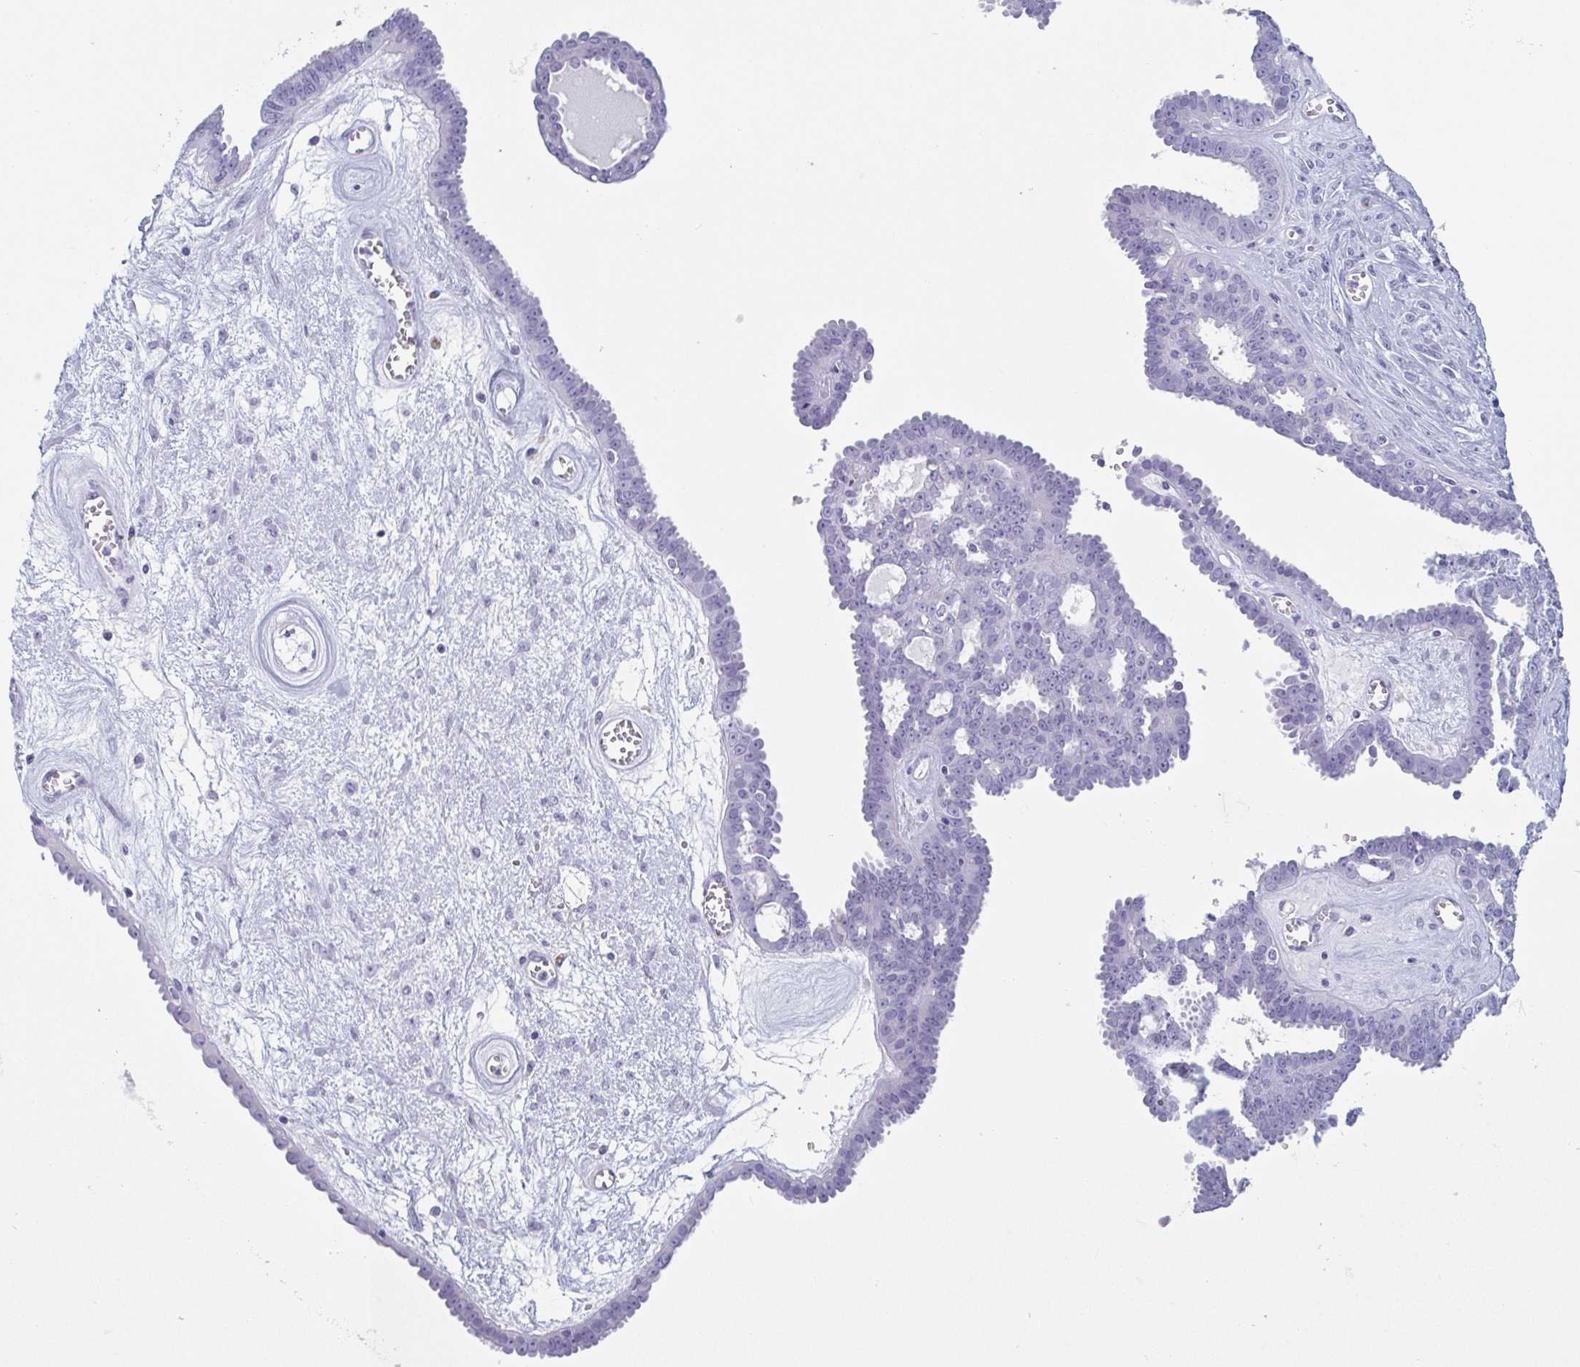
{"staining": {"intensity": "negative", "quantity": "none", "location": "none"}, "tissue": "ovarian cancer", "cell_type": "Tumor cells", "image_type": "cancer", "snomed": [{"axis": "morphology", "description": "Cystadenocarcinoma, serous, NOS"}, {"axis": "topography", "description": "Ovary"}], "caption": "There is no significant staining in tumor cells of ovarian serous cystadenocarcinoma.", "gene": "TAGLN3", "patient": {"sex": "female", "age": 71}}